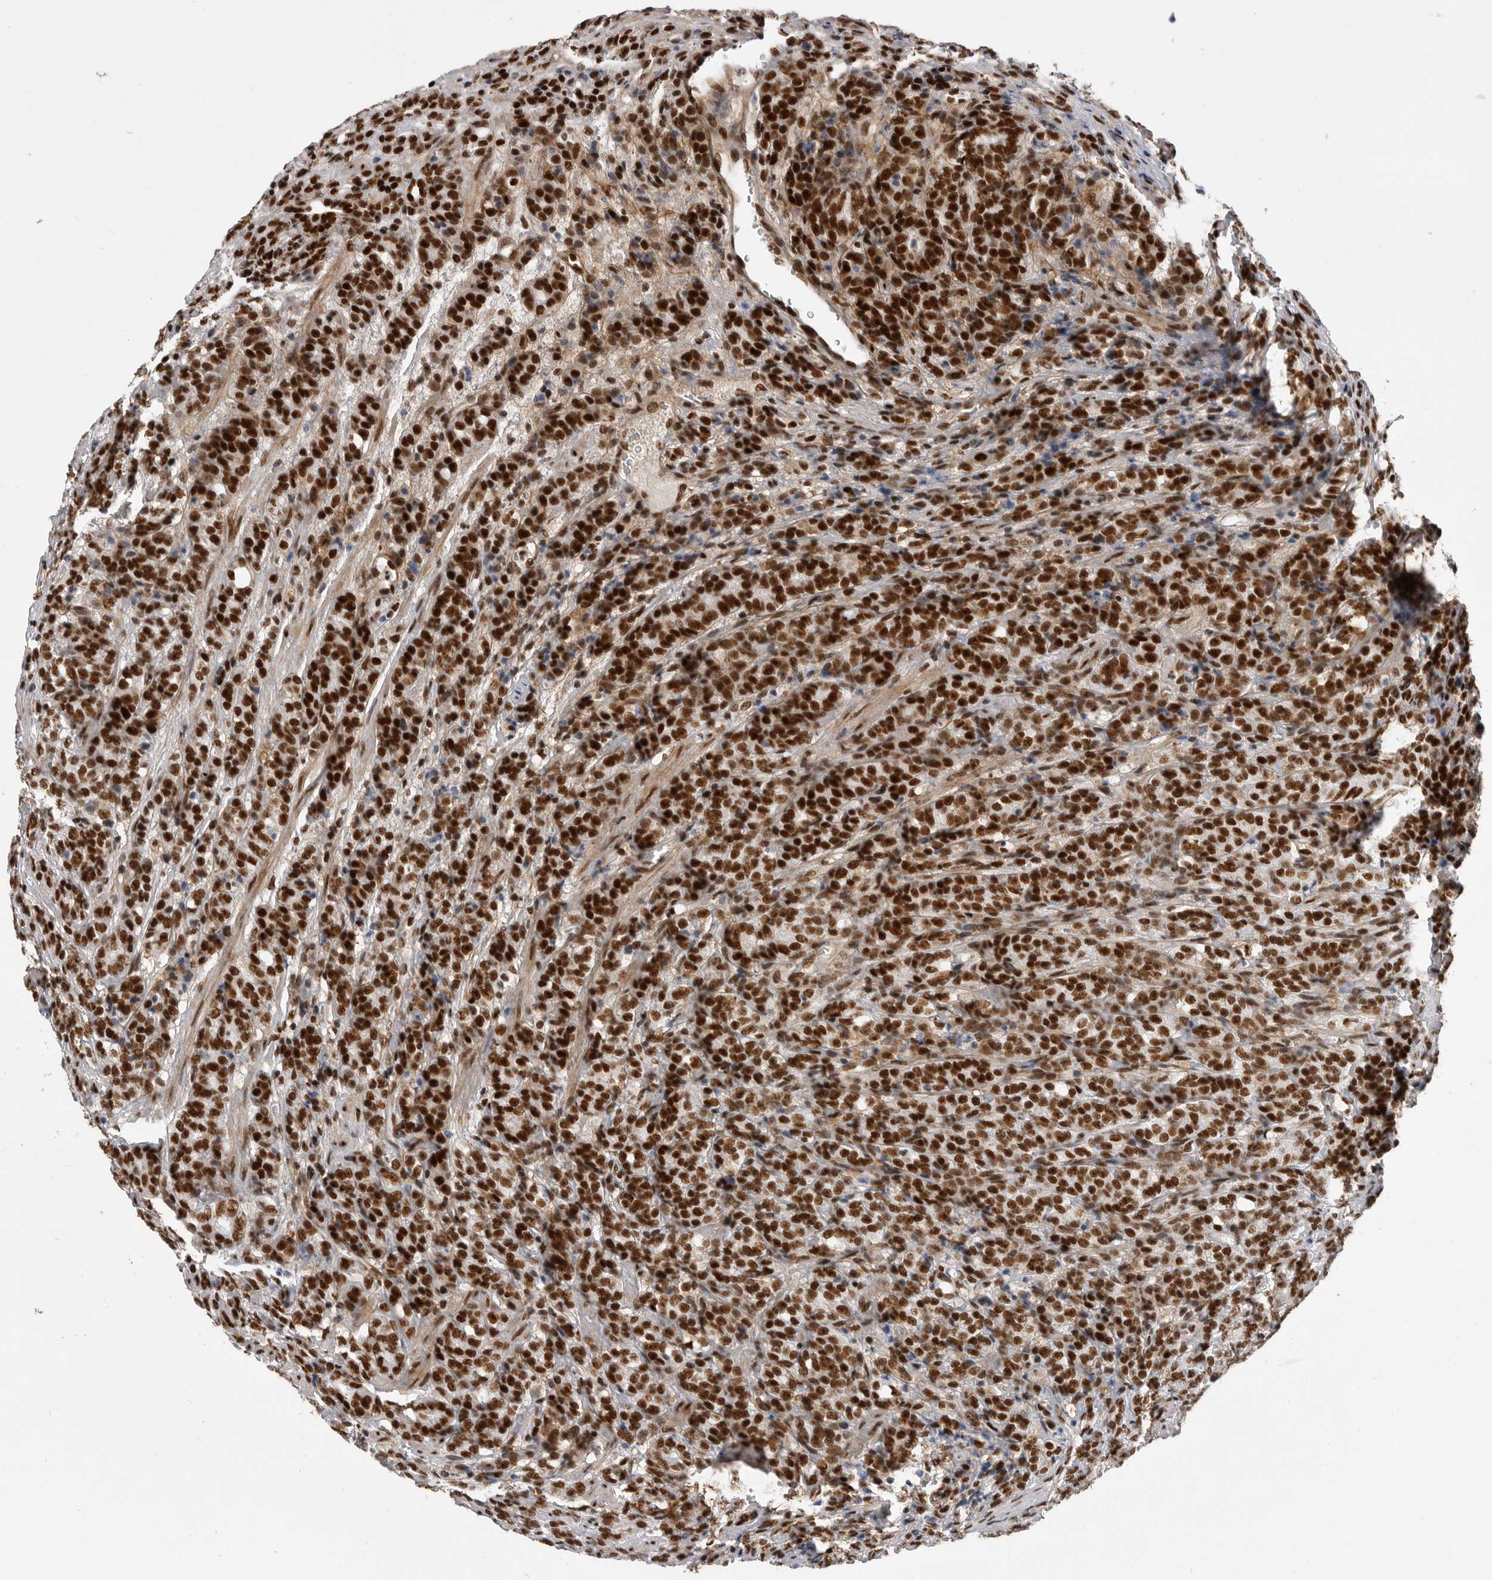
{"staining": {"intensity": "strong", "quantity": ">75%", "location": "nuclear"}, "tissue": "prostate cancer", "cell_type": "Tumor cells", "image_type": "cancer", "snomed": [{"axis": "morphology", "description": "Adenocarcinoma, High grade"}, {"axis": "topography", "description": "Prostate"}], "caption": "The photomicrograph demonstrates a brown stain indicating the presence of a protein in the nuclear of tumor cells in prostate cancer. The protein of interest is shown in brown color, while the nuclei are stained blue.", "gene": "PPP1R8", "patient": {"sex": "male", "age": 62}}